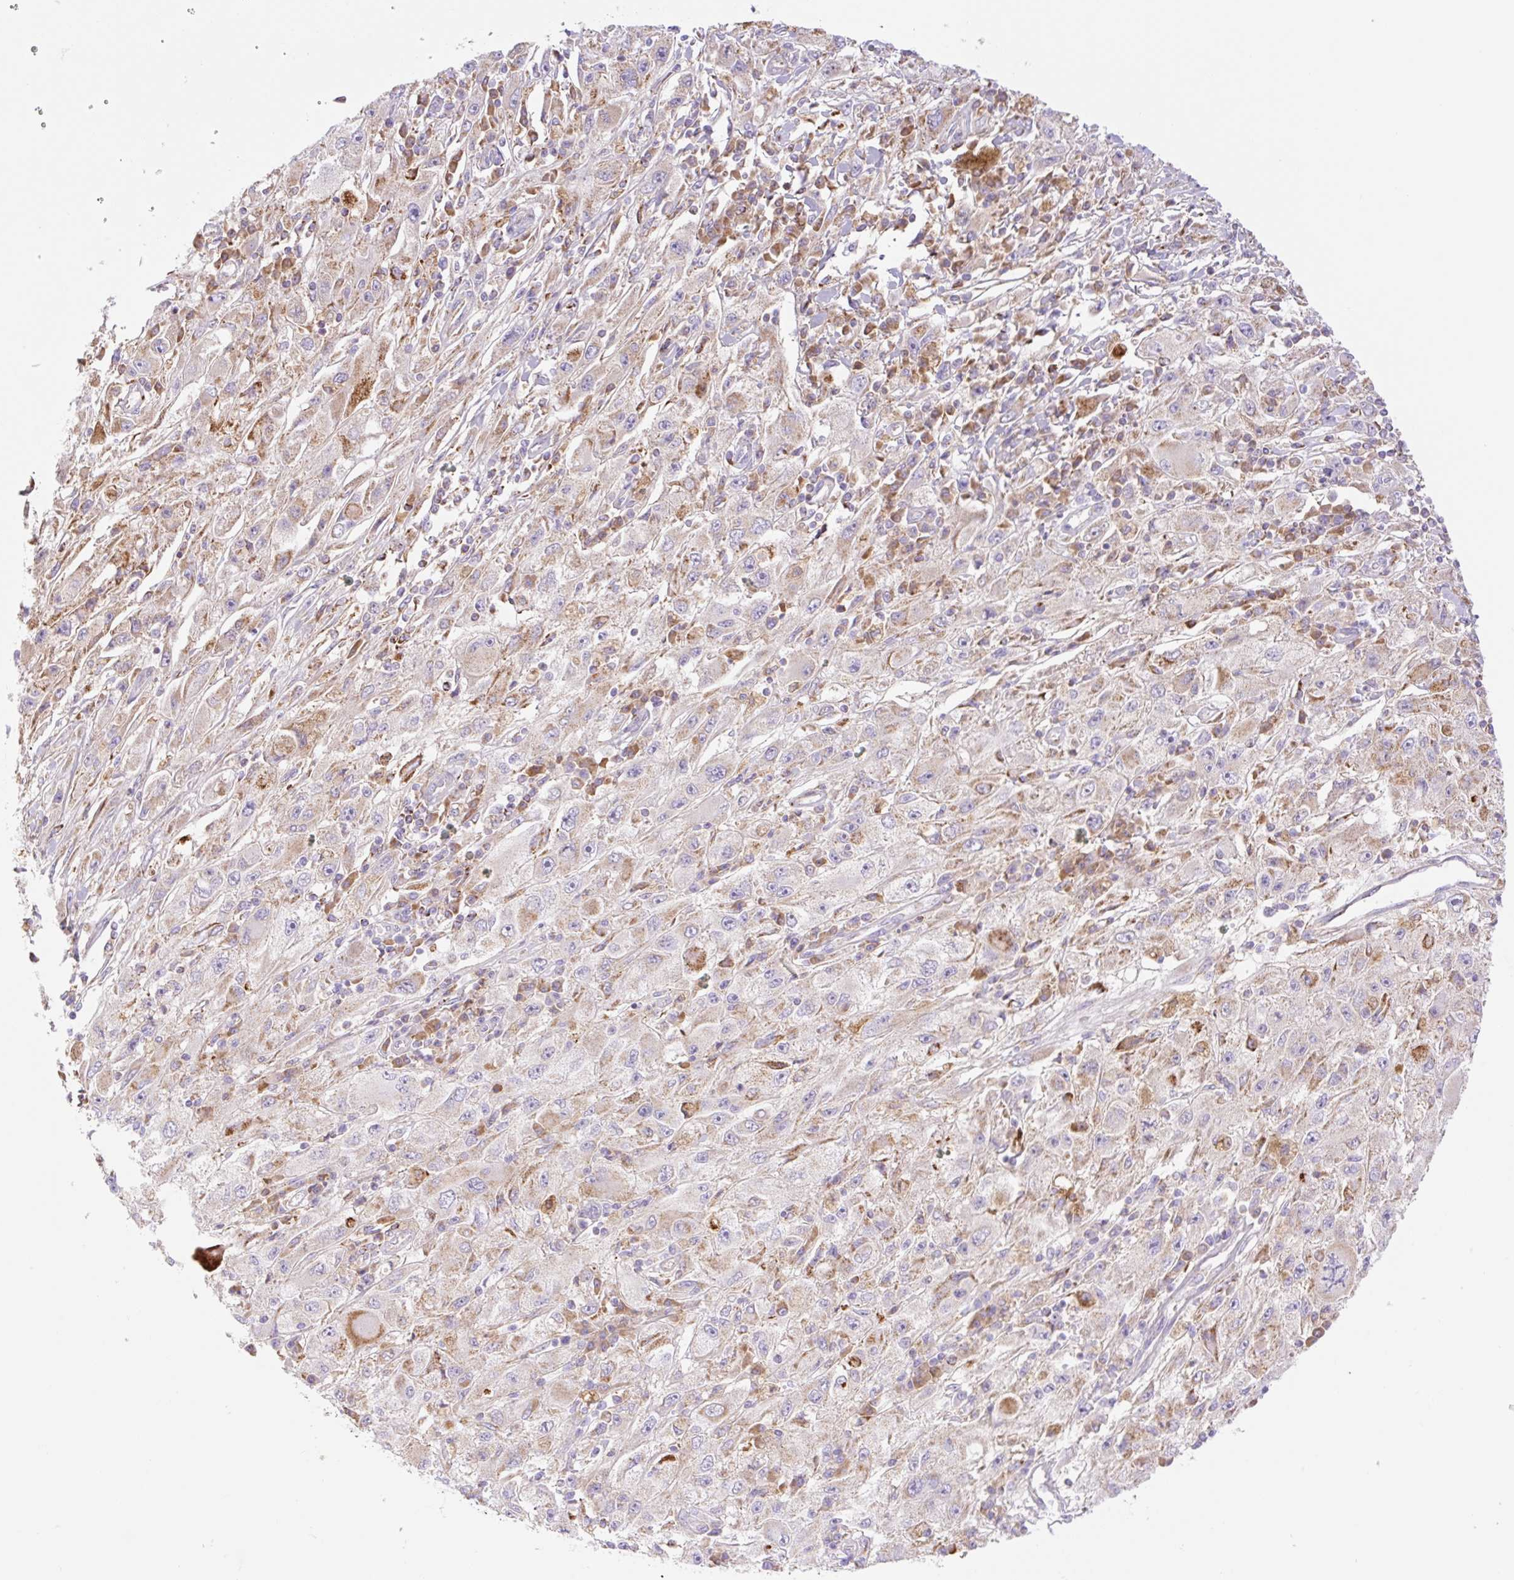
{"staining": {"intensity": "moderate", "quantity": "25%-75%", "location": "cytoplasmic/membranous"}, "tissue": "melanoma", "cell_type": "Tumor cells", "image_type": "cancer", "snomed": [{"axis": "morphology", "description": "Malignant melanoma, Metastatic site"}, {"axis": "topography", "description": "Skin"}], "caption": "A micrograph of human malignant melanoma (metastatic site) stained for a protein reveals moderate cytoplasmic/membranous brown staining in tumor cells.", "gene": "ETNK2", "patient": {"sex": "male", "age": 53}}